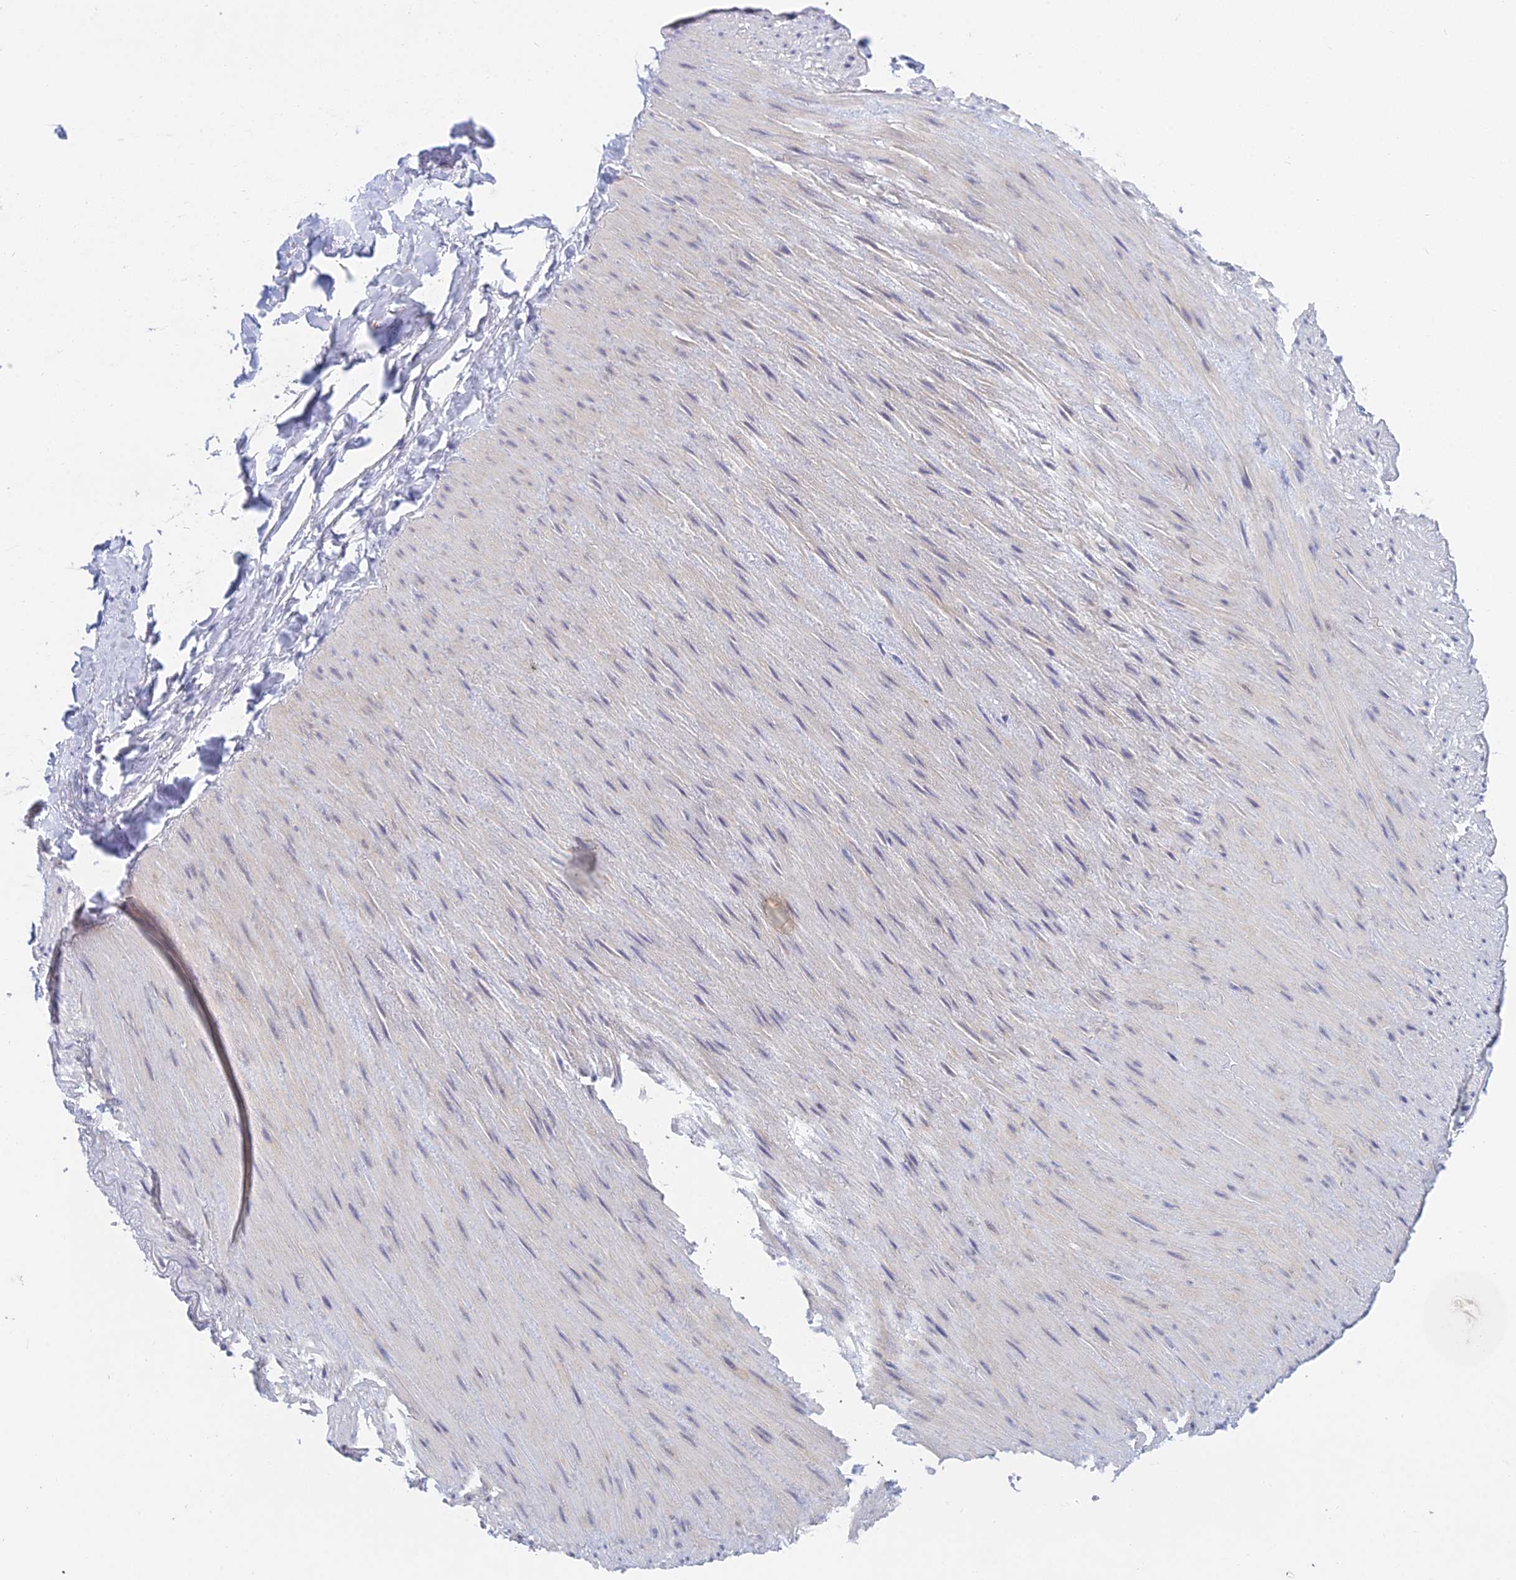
{"staining": {"intensity": "negative", "quantity": "none", "location": "none"}, "tissue": "adipose tissue", "cell_type": "Adipocytes", "image_type": "normal", "snomed": [{"axis": "morphology", "description": "Normal tissue, NOS"}, {"axis": "topography", "description": "Gallbladder"}, {"axis": "topography", "description": "Peripheral nerve tissue"}], "caption": "High magnification brightfield microscopy of benign adipose tissue stained with DAB (3,3'-diaminobenzidine) (brown) and counterstained with hematoxylin (blue): adipocytes show no significant positivity.", "gene": "METTL26", "patient": {"sex": "male", "age": 38}}